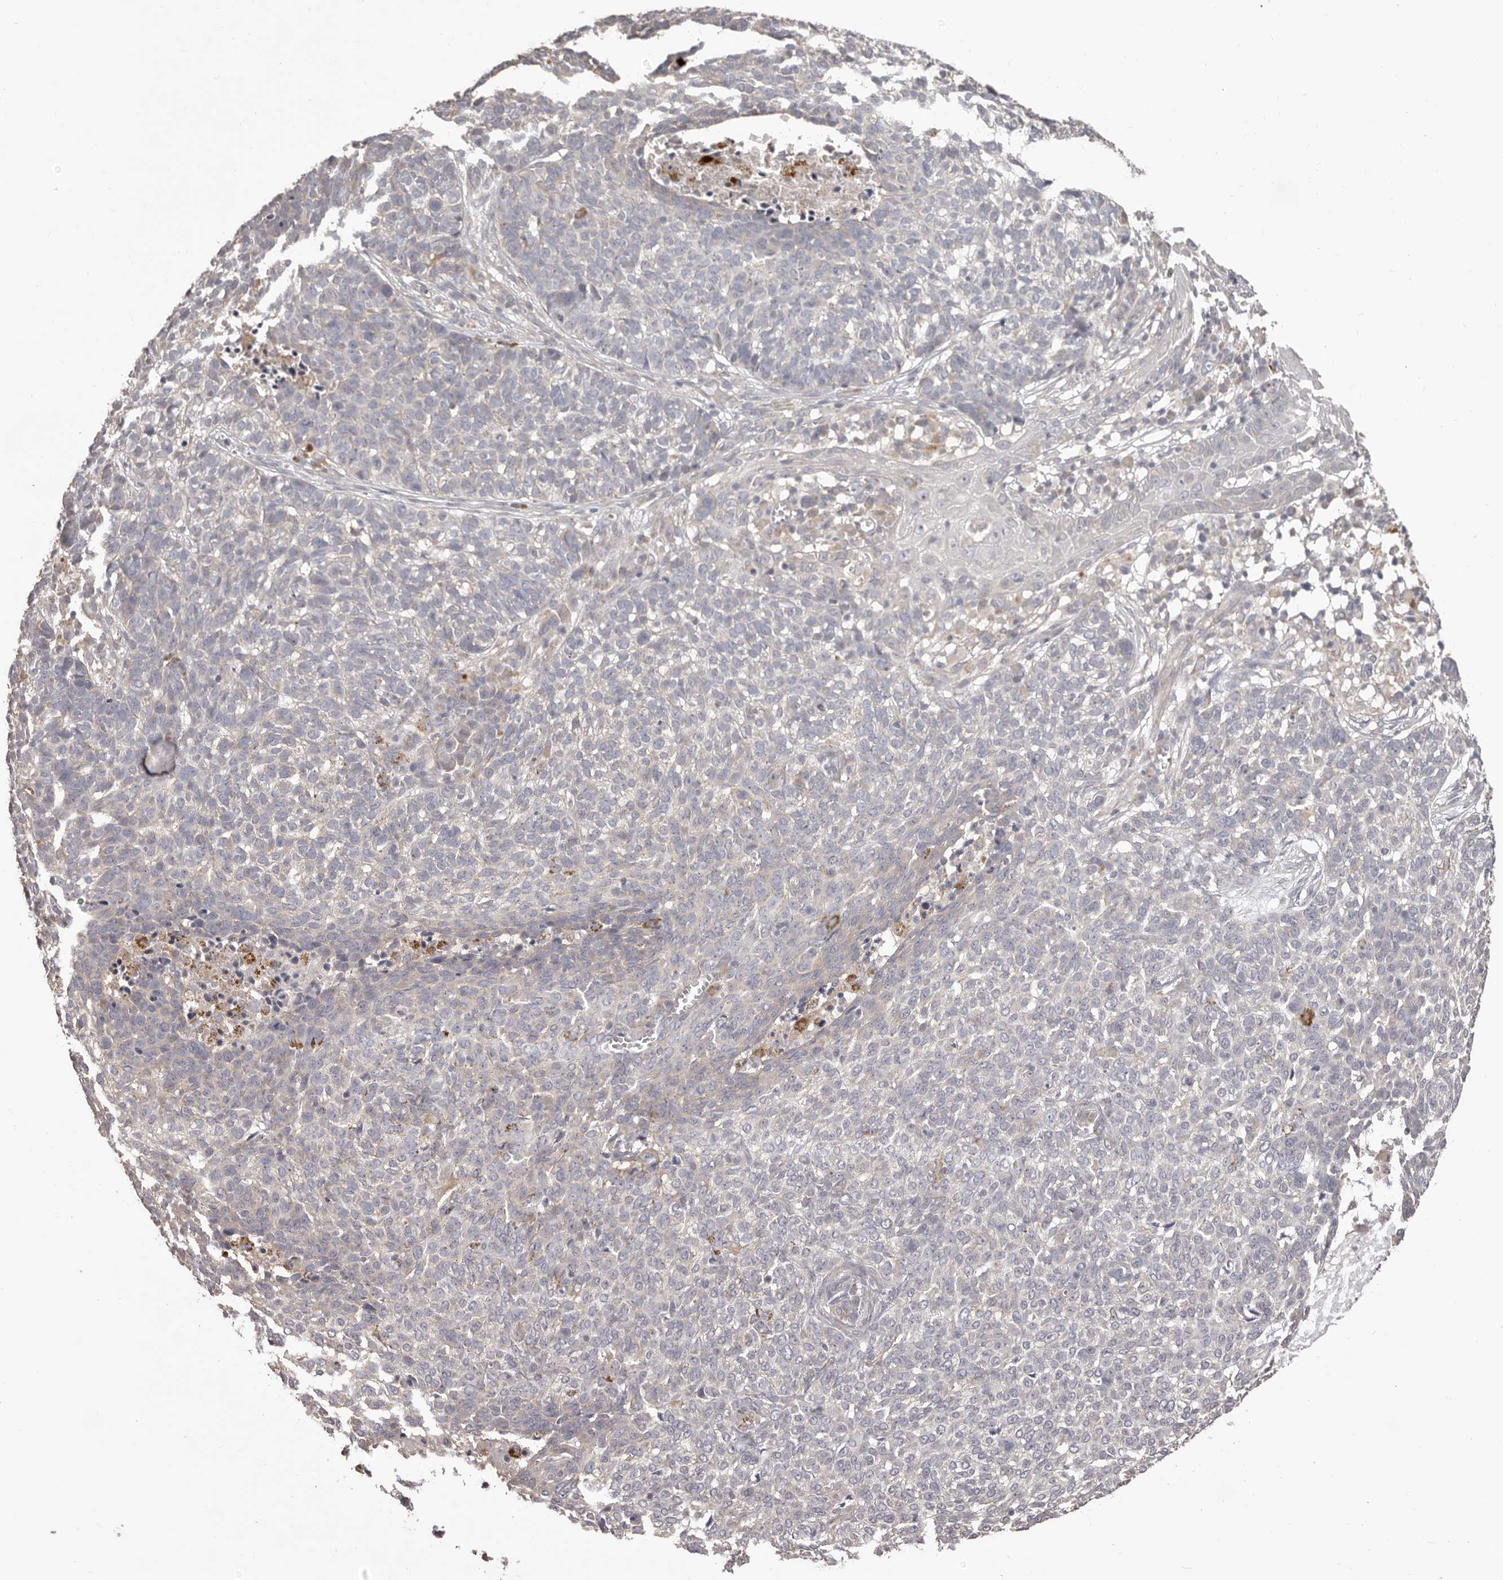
{"staining": {"intensity": "negative", "quantity": "none", "location": "none"}, "tissue": "skin cancer", "cell_type": "Tumor cells", "image_type": "cancer", "snomed": [{"axis": "morphology", "description": "Basal cell carcinoma"}, {"axis": "topography", "description": "Skin"}], "caption": "The histopathology image reveals no significant staining in tumor cells of skin cancer (basal cell carcinoma). (DAB IHC visualized using brightfield microscopy, high magnification).", "gene": "HRH1", "patient": {"sex": "male", "age": 85}}